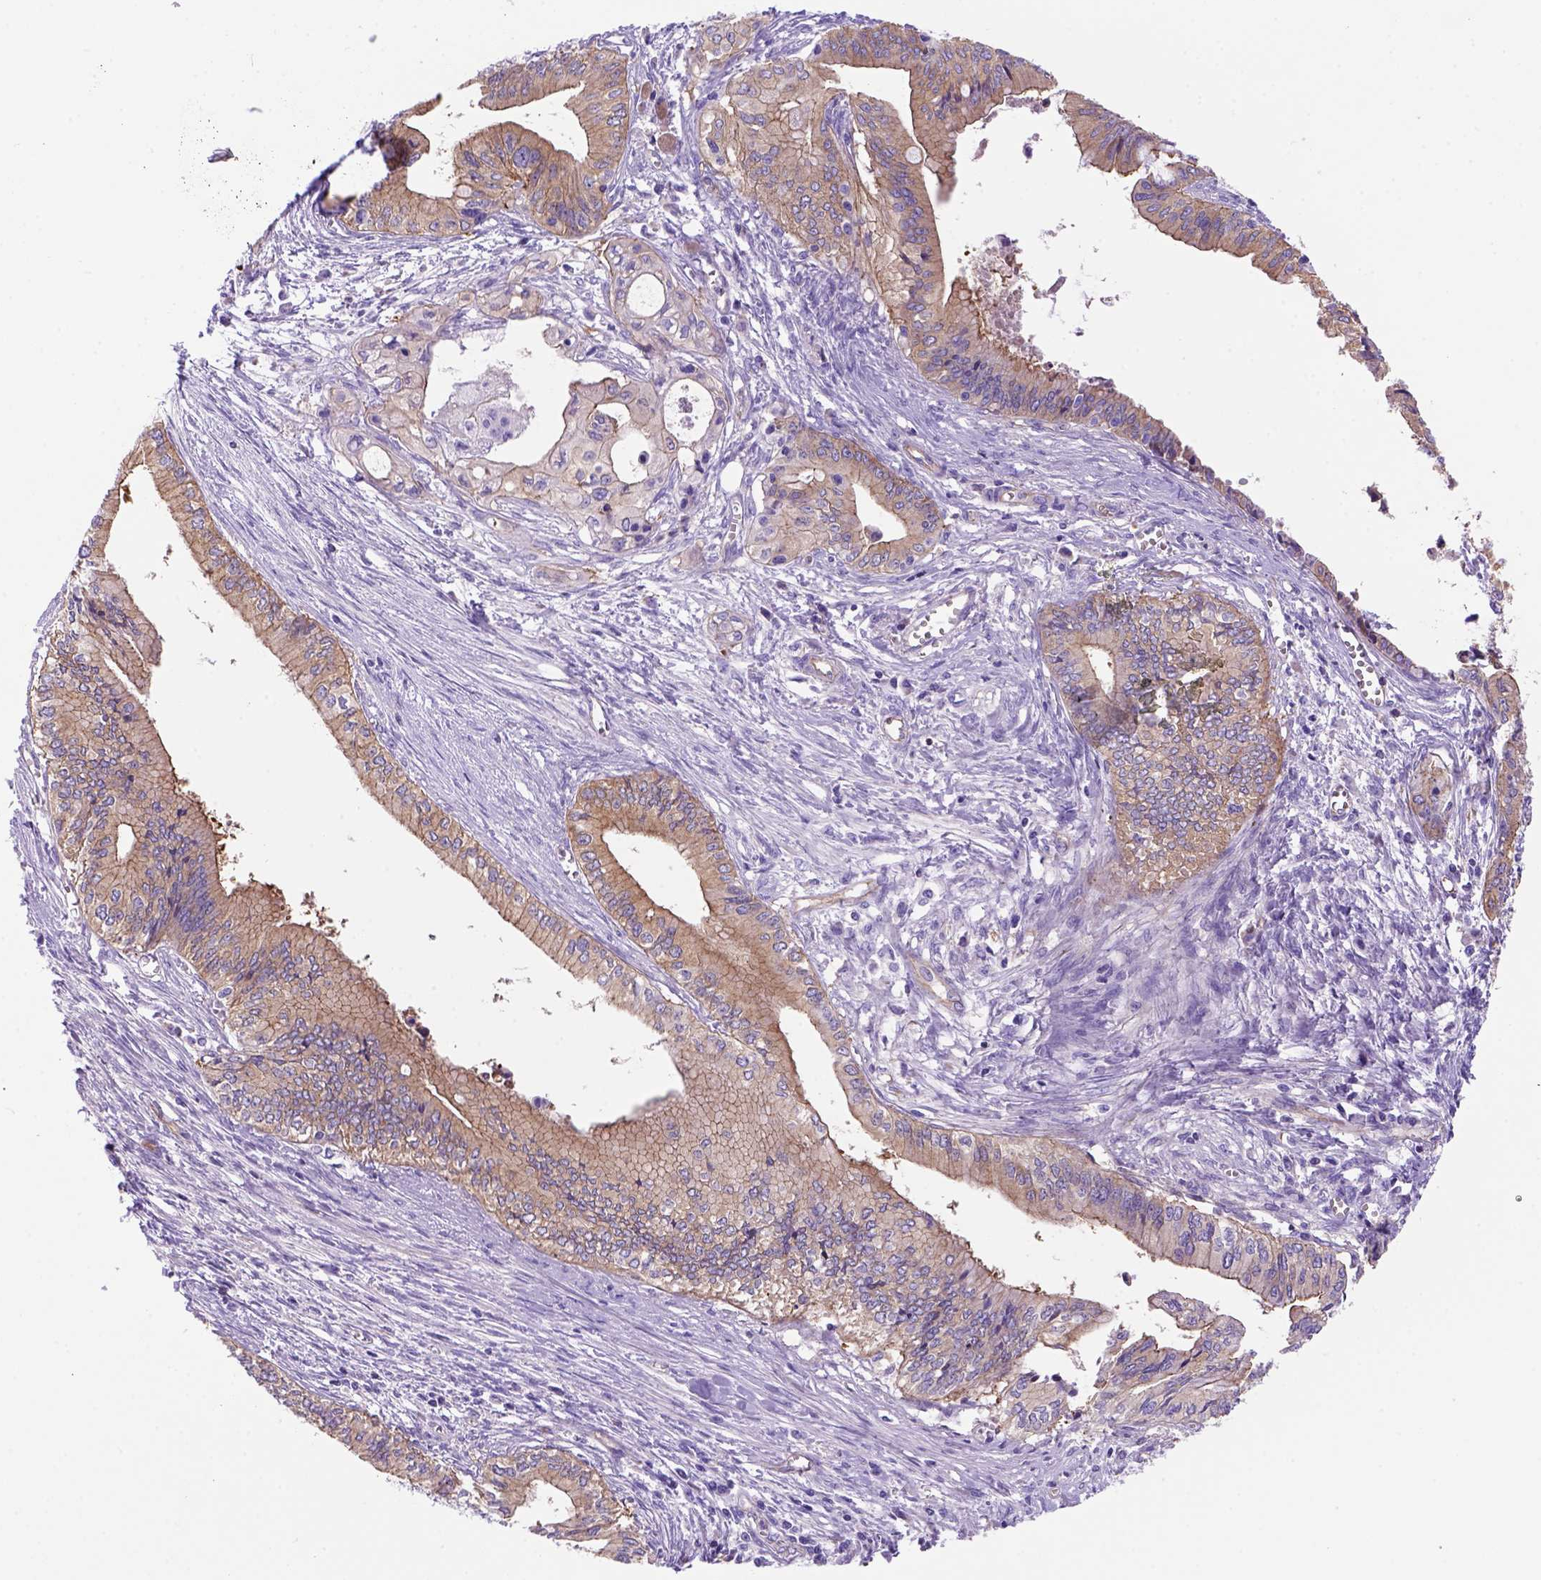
{"staining": {"intensity": "moderate", "quantity": ">75%", "location": "cytoplasmic/membranous"}, "tissue": "pancreatic cancer", "cell_type": "Tumor cells", "image_type": "cancer", "snomed": [{"axis": "morphology", "description": "Adenocarcinoma, NOS"}, {"axis": "topography", "description": "Pancreas"}], "caption": "This micrograph shows IHC staining of human adenocarcinoma (pancreatic), with medium moderate cytoplasmic/membranous positivity in about >75% of tumor cells.", "gene": "PEX12", "patient": {"sex": "female", "age": 61}}